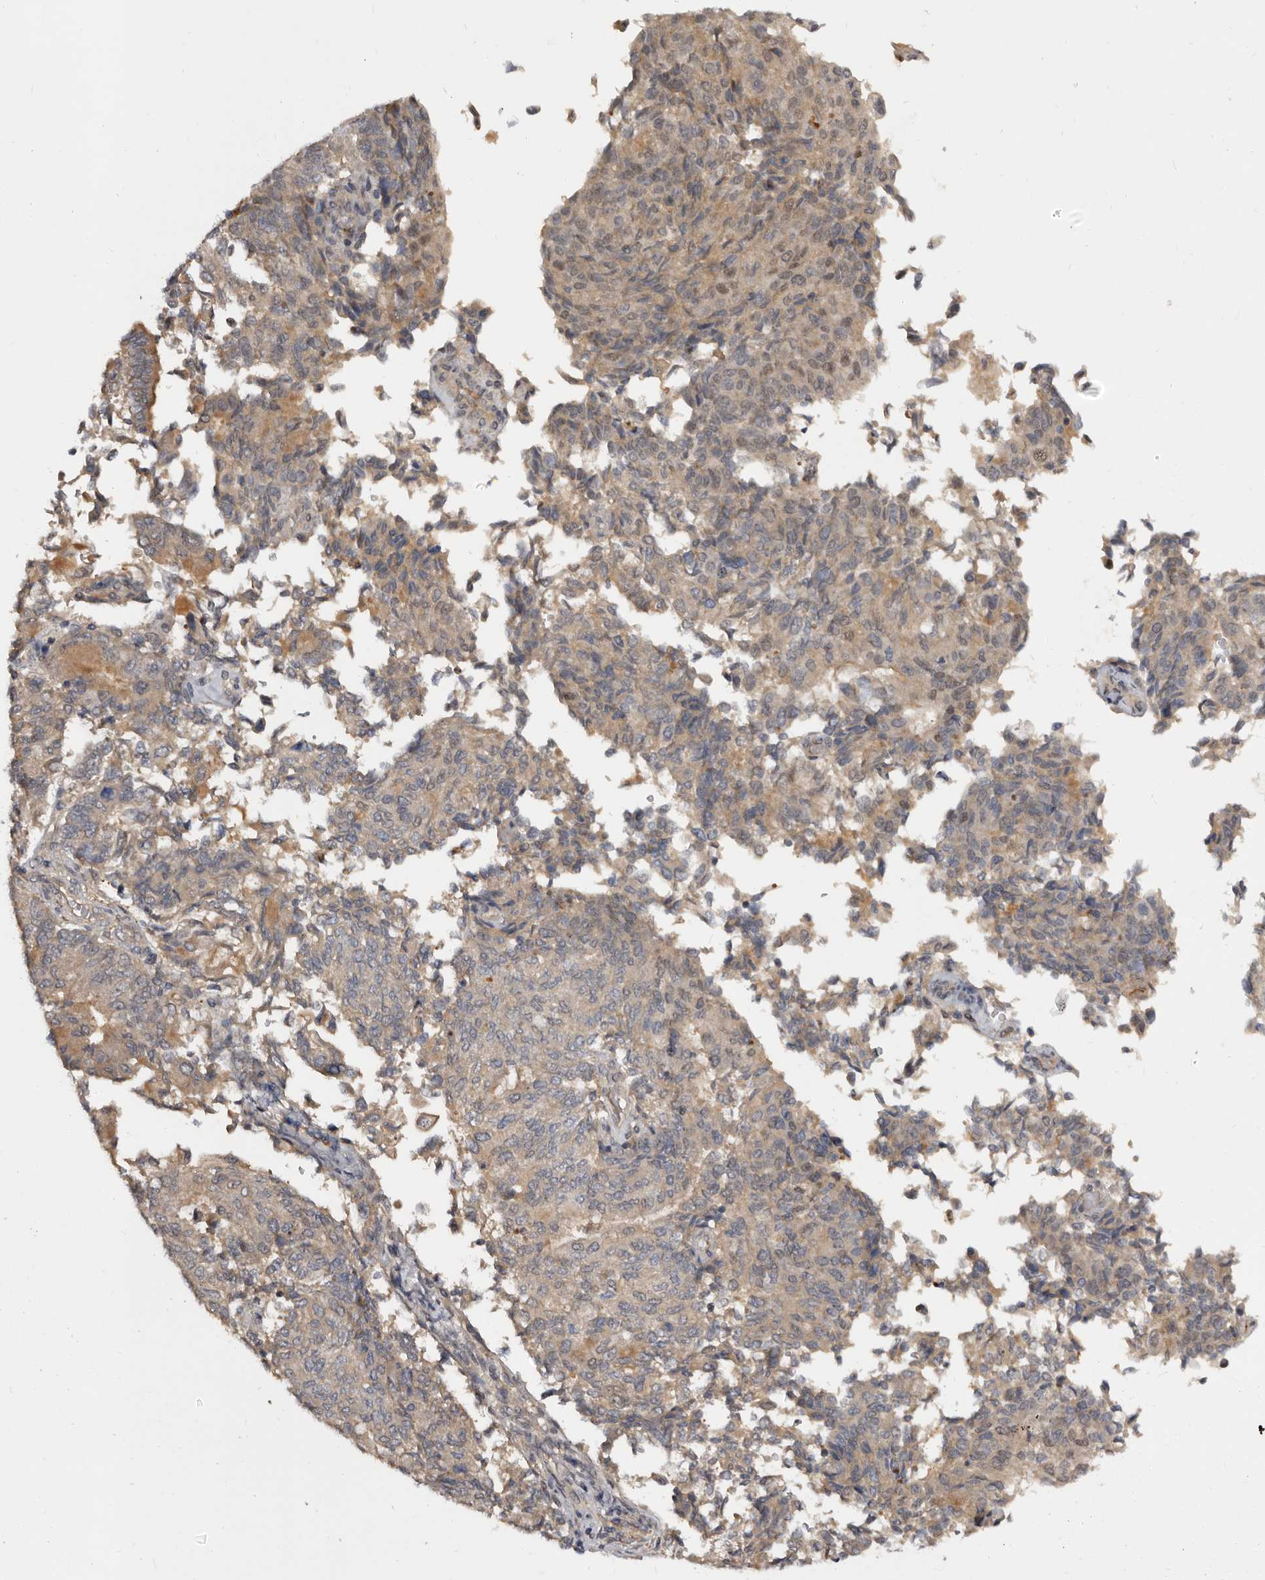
{"staining": {"intensity": "weak", "quantity": "25%-75%", "location": "cytoplasmic/membranous"}, "tissue": "endometrial cancer", "cell_type": "Tumor cells", "image_type": "cancer", "snomed": [{"axis": "morphology", "description": "Adenocarcinoma, NOS"}, {"axis": "topography", "description": "Endometrium"}], "caption": "Adenocarcinoma (endometrial) tissue demonstrates weak cytoplasmic/membranous positivity in about 25%-75% of tumor cells (DAB (3,3'-diaminobenzidine) = brown stain, brightfield microscopy at high magnification).", "gene": "INAVA", "patient": {"sex": "female", "age": 80}}